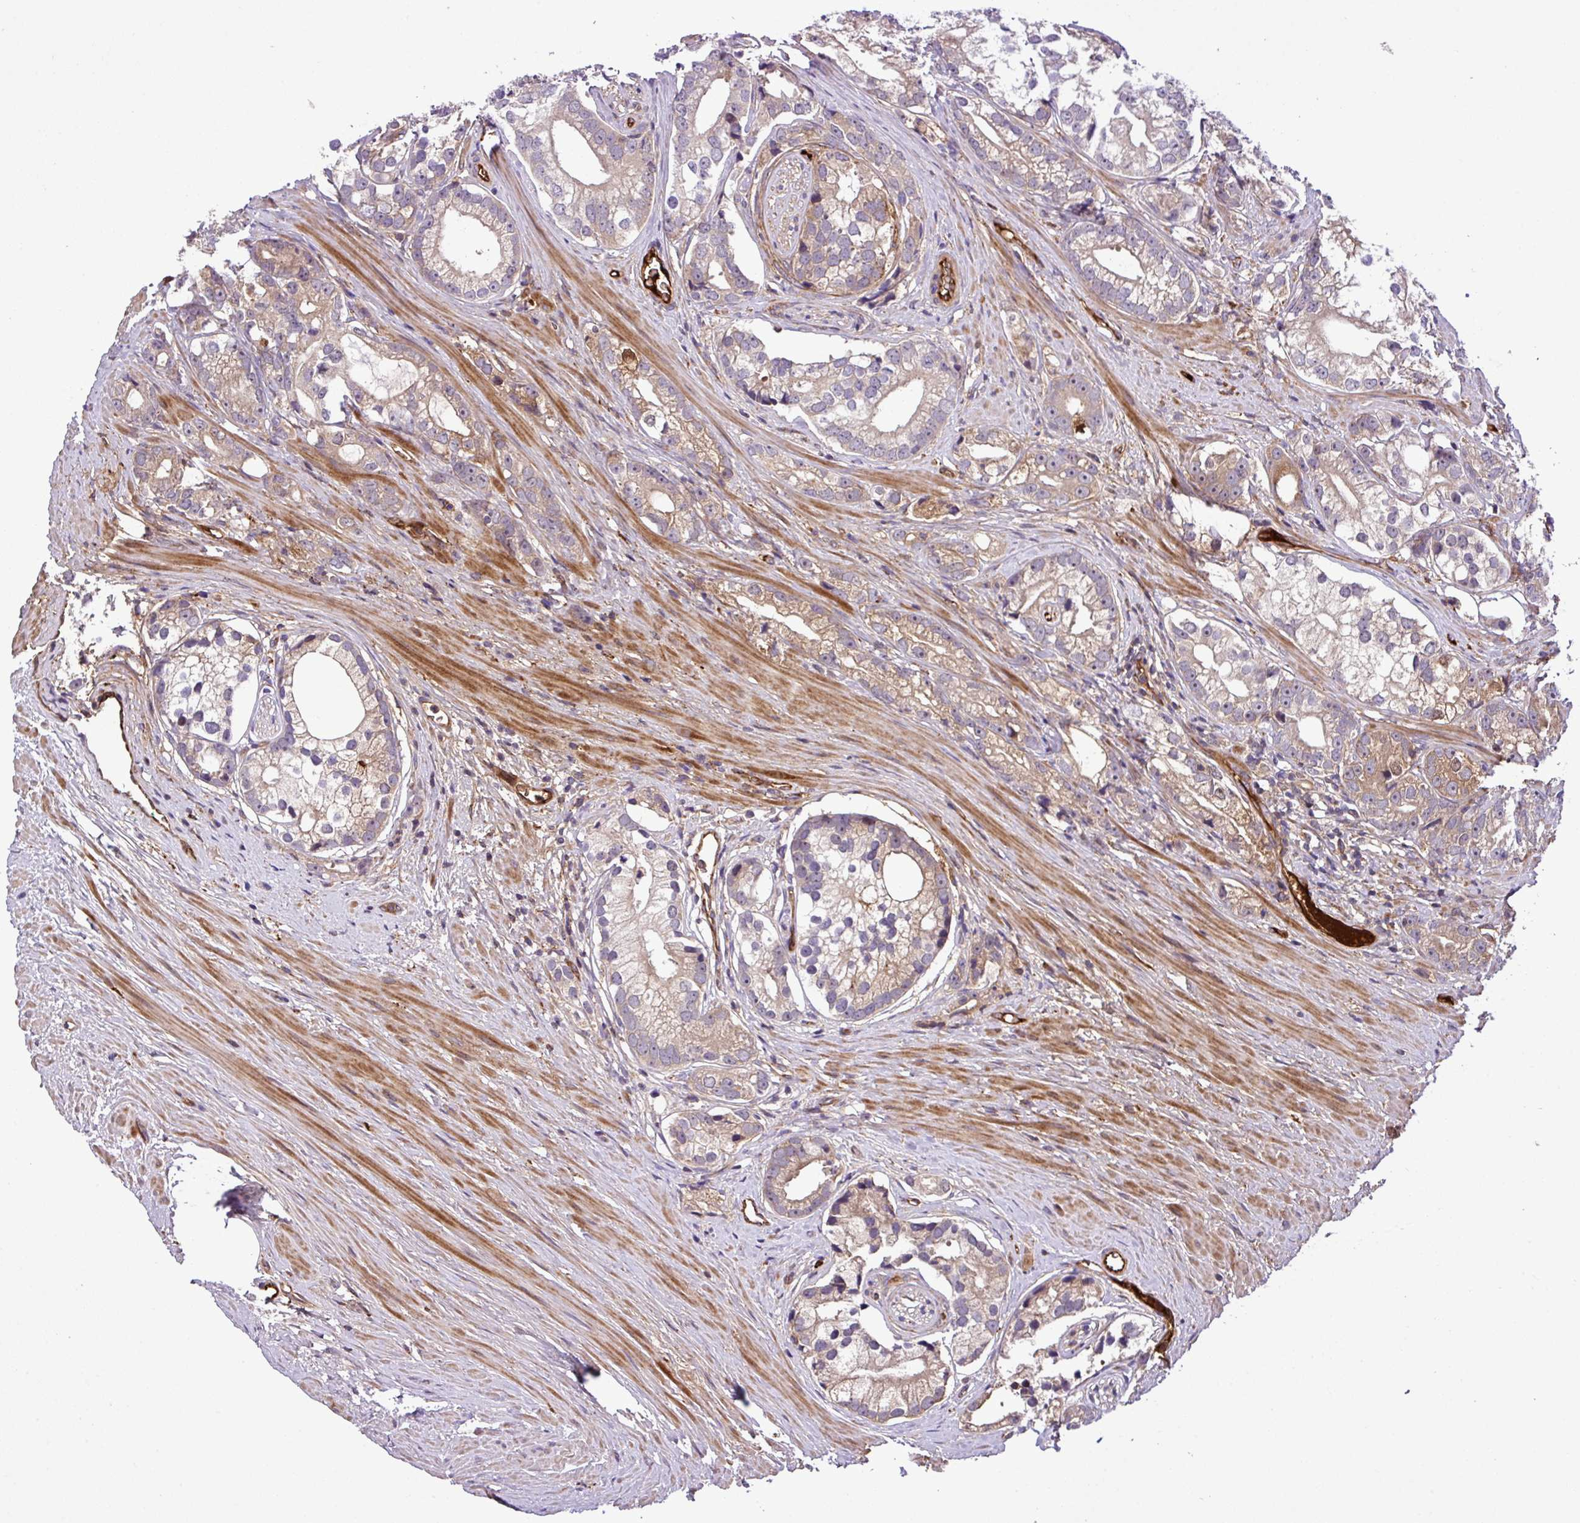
{"staining": {"intensity": "weak", "quantity": "<25%", "location": "cytoplasmic/membranous"}, "tissue": "prostate cancer", "cell_type": "Tumor cells", "image_type": "cancer", "snomed": [{"axis": "morphology", "description": "Adenocarcinoma, High grade"}, {"axis": "topography", "description": "Prostate"}], "caption": "Tumor cells show no significant protein expression in prostate cancer. The staining is performed using DAB brown chromogen with nuclei counter-stained in using hematoxylin.", "gene": "ZNF266", "patient": {"sex": "male", "age": 75}}